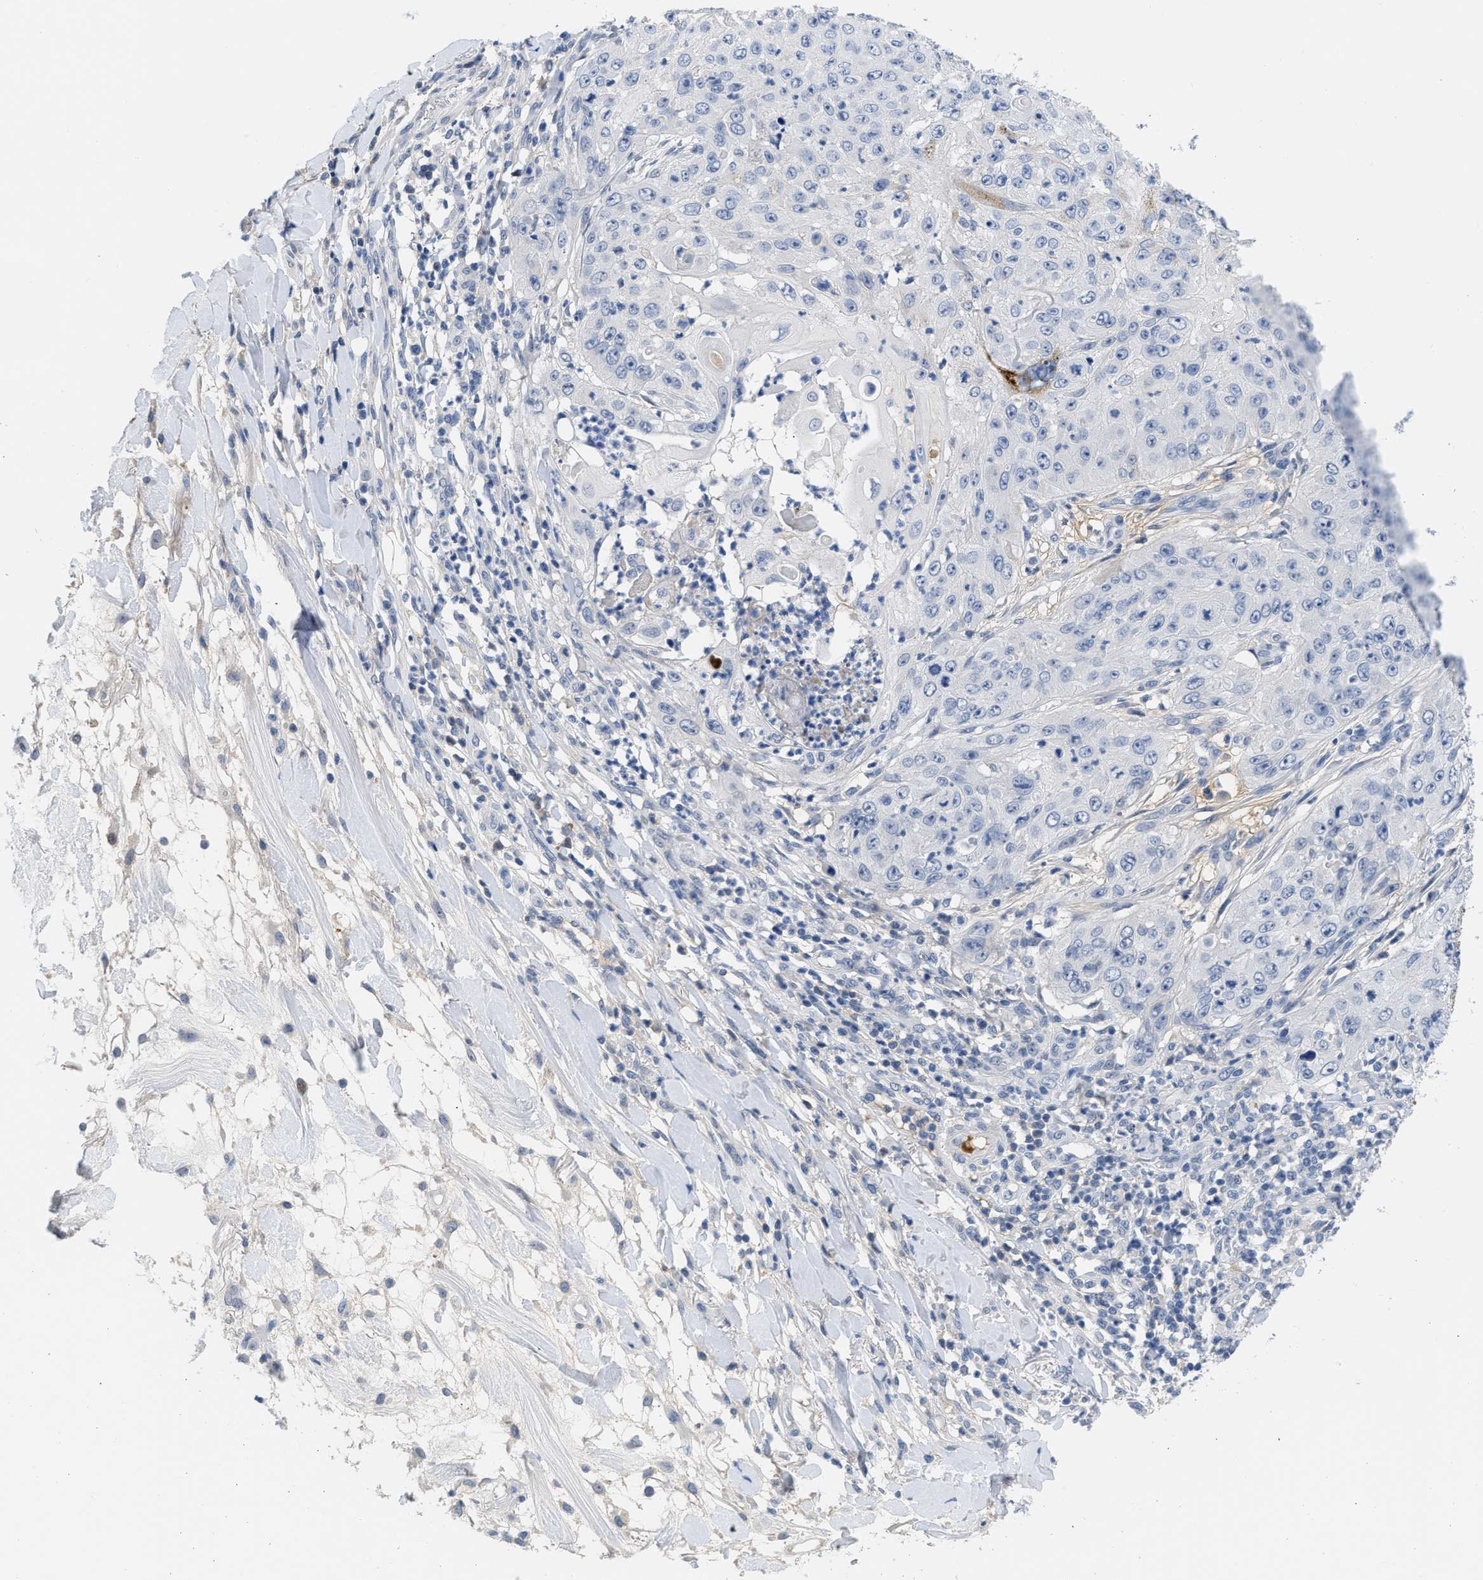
{"staining": {"intensity": "negative", "quantity": "none", "location": "none"}, "tissue": "skin cancer", "cell_type": "Tumor cells", "image_type": "cancer", "snomed": [{"axis": "morphology", "description": "Squamous cell carcinoma, NOS"}, {"axis": "topography", "description": "Skin"}], "caption": "Immunohistochemical staining of human skin cancer (squamous cell carcinoma) shows no significant positivity in tumor cells. (Brightfield microscopy of DAB (3,3'-diaminobenzidine) immunohistochemistry (IHC) at high magnification).", "gene": "OR9K2", "patient": {"sex": "female", "age": 80}}